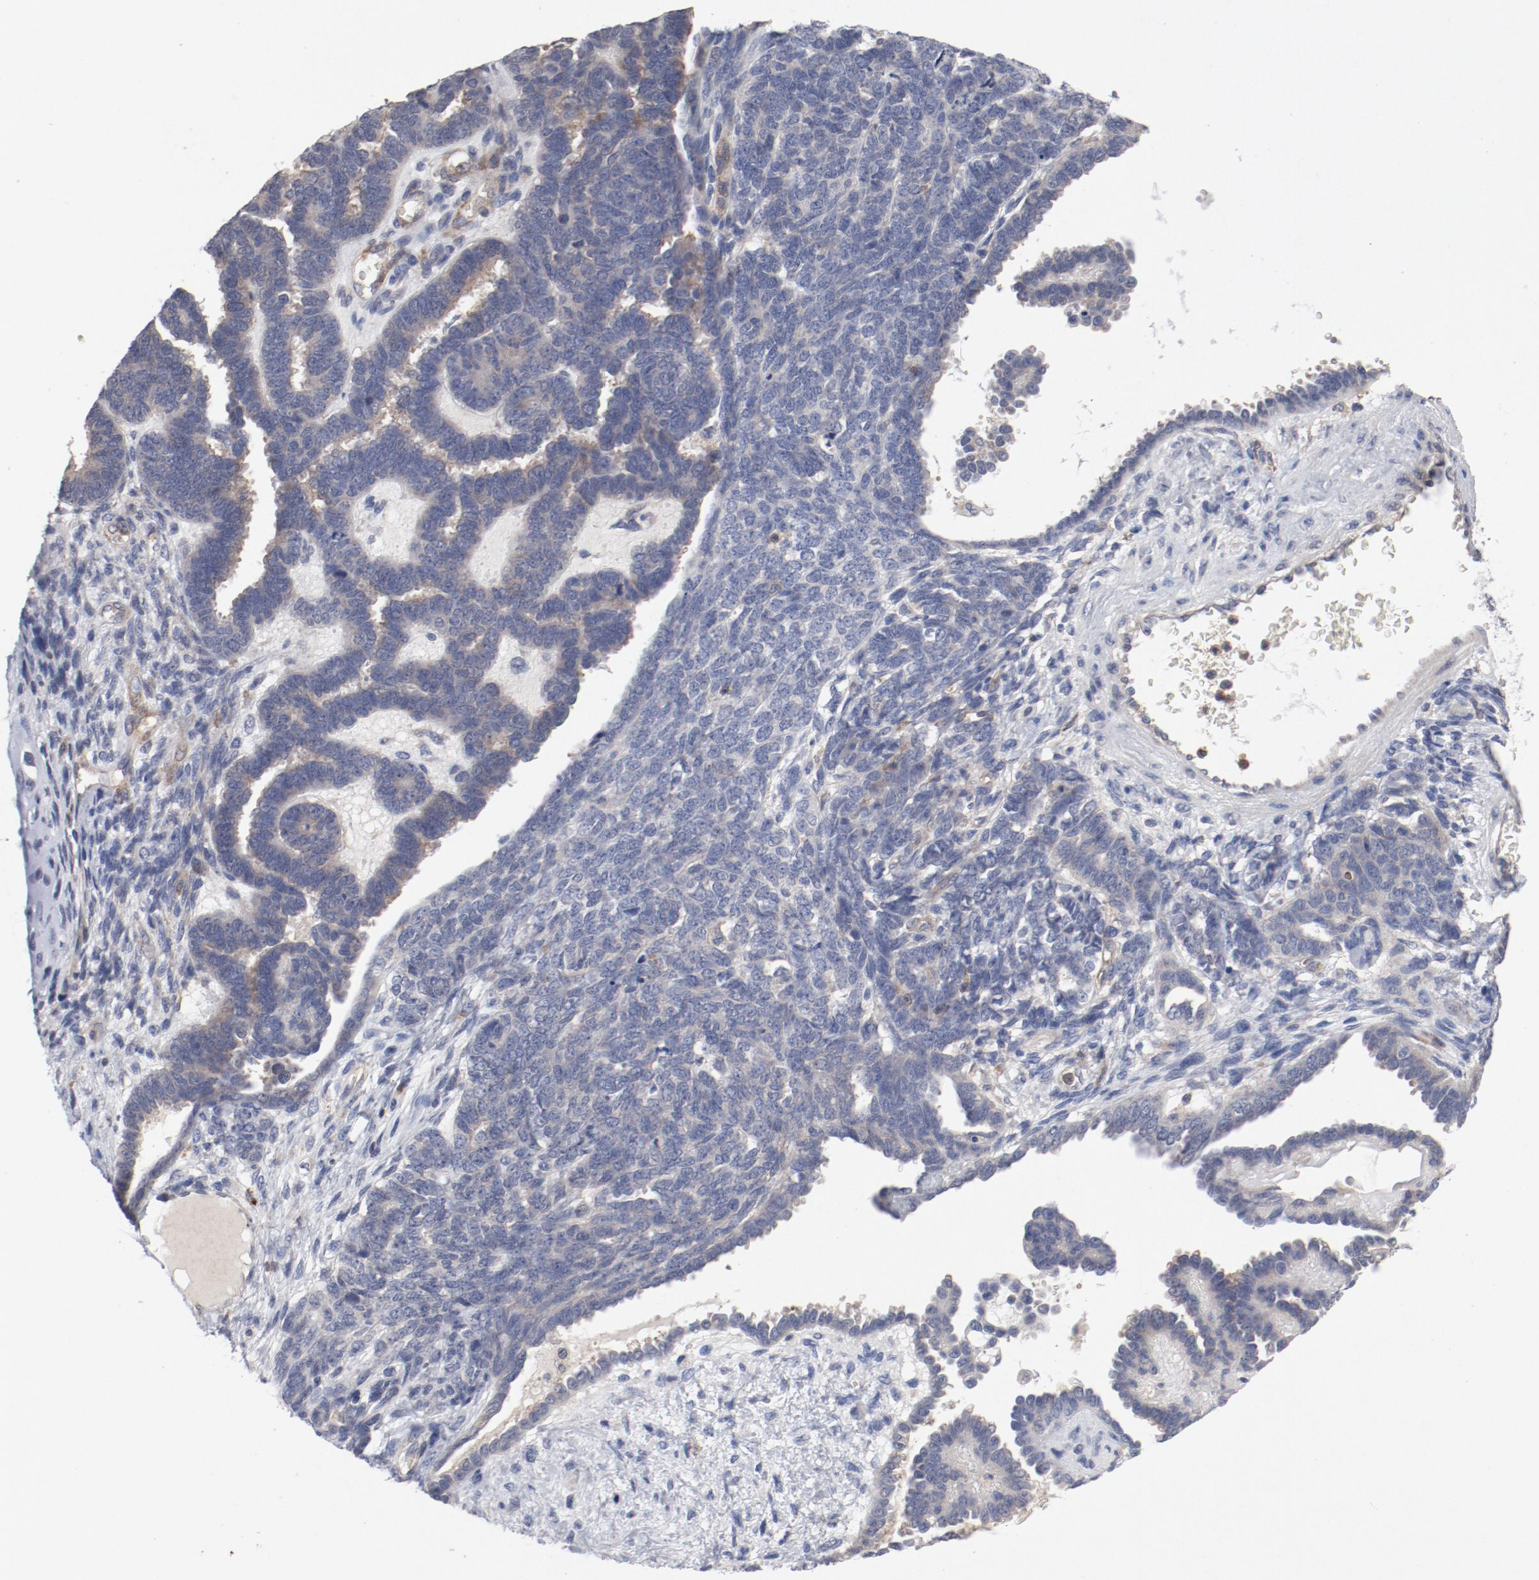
{"staining": {"intensity": "weak", "quantity": ">75%", "location": "cytoplasmic/membranous"}, "tissue": "endometrial cancer", "cell_type": "Tumor cells", "image_type": "cancer", "snomed": [{"axis": "morphology", "description": "Neoplasm, malignant, NOS"}, {"axis": "topography", "description": "Endometrium"}], "caption": "Protein staining of endometrial malignant neoplasm tissue reveals weak cytoplasmic/membranous staining in about >75% of tumor cells. The protein is stained brown, and the nuclei are stained in blue (DAB (3,3'-diaminobenzidine) IHC with brightfield microscopy, high magnification).", "gene": "CBL", "patient": {"sex": "female", "age": 74}}